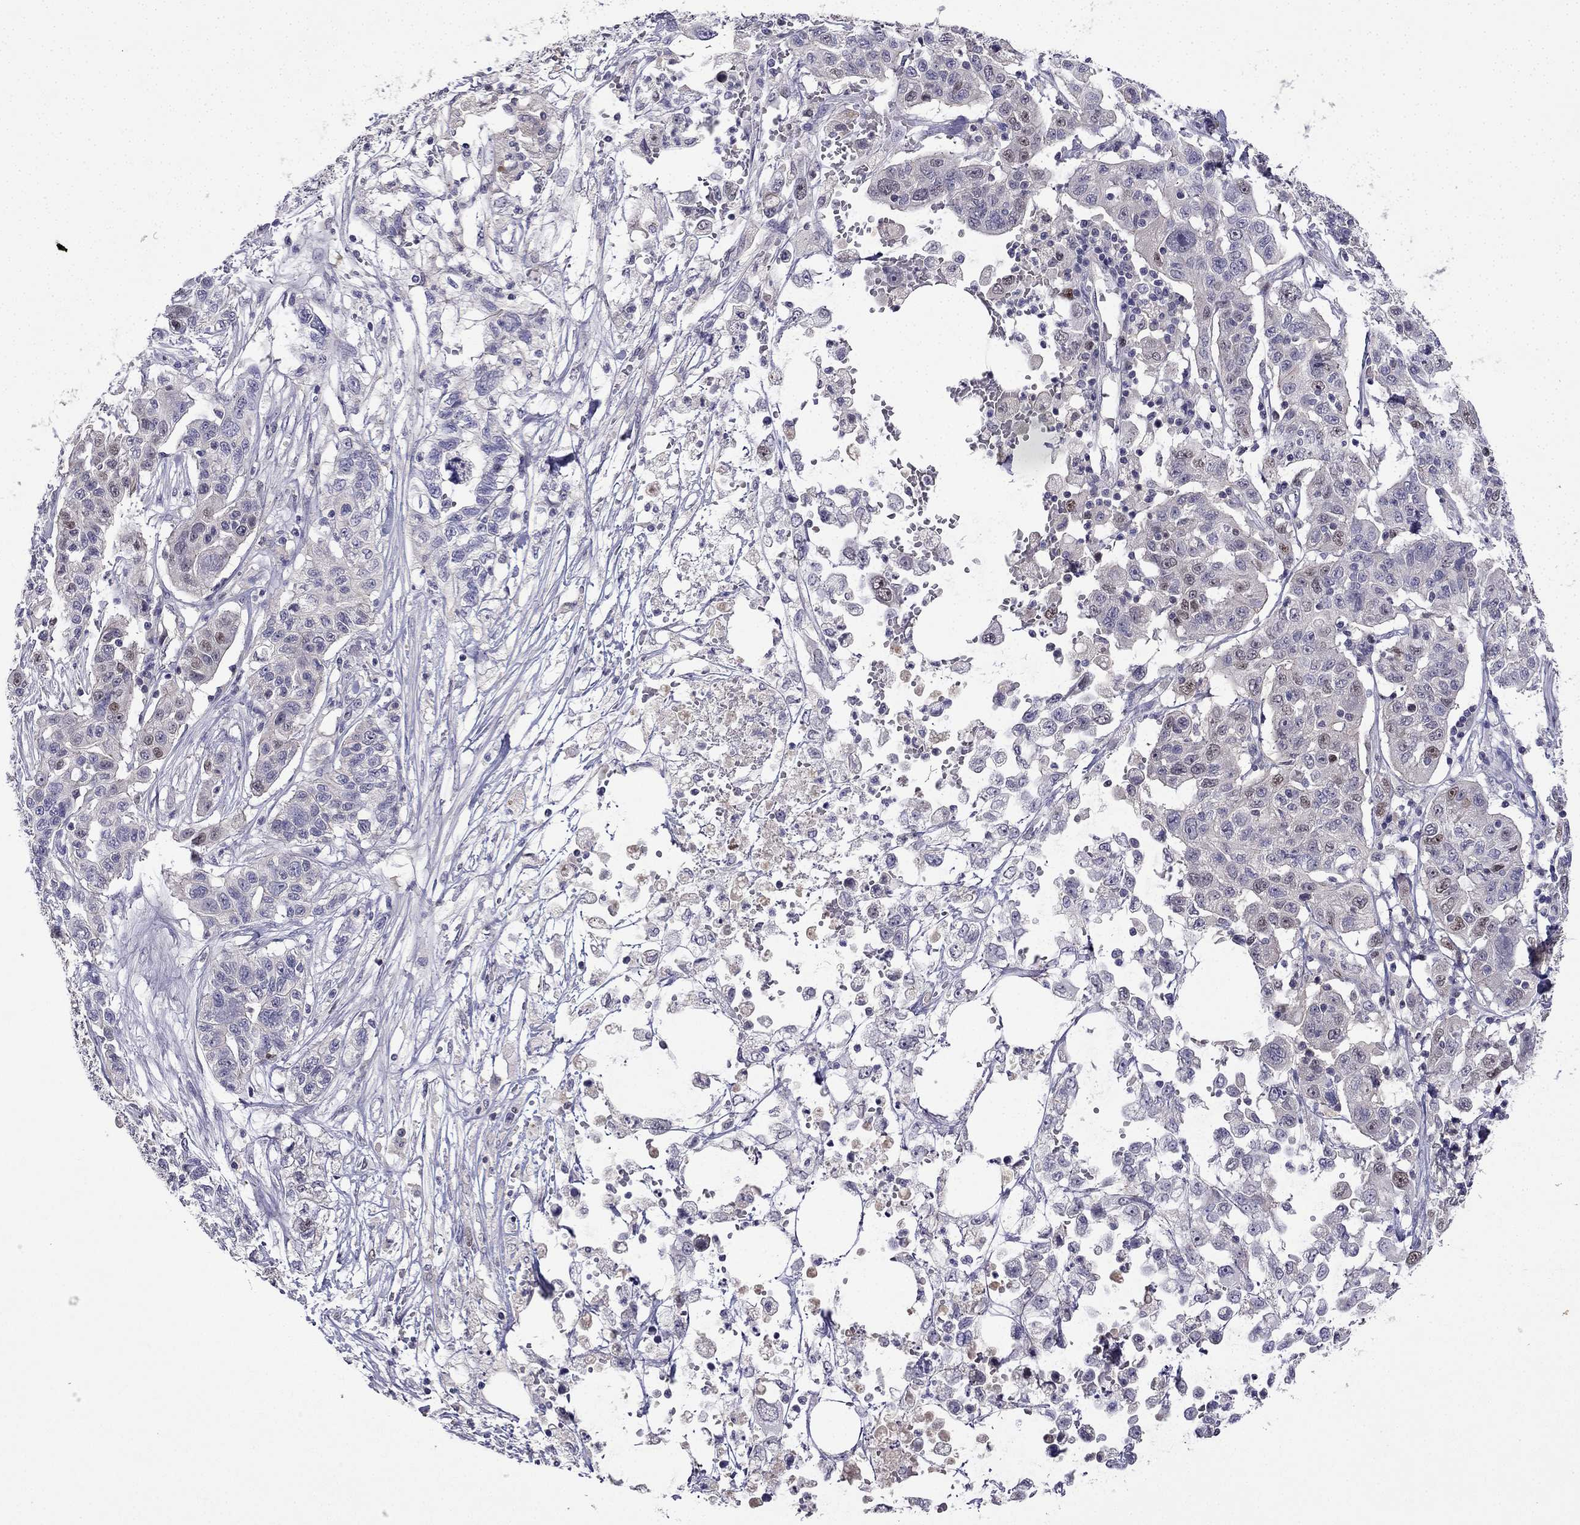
{"staining": {"intensity": "weak", "quantity": "<25%", "location": "nuclear"}, "tissue": "liver cancer", "cell_type": "Tumor cells", "image_type": "cancer", "snomed": [{"axis": "morphology", "description": "Adenocarcinoma, NOS"}, {"axis": "morphology", "description": "Cholangiocarcinoma"}, {"axis": "topography", "description": "Liver"}], "caption": "This is an immunohistochemistry histopathology image of human liver cancer. There is no positivity in tumor cells.", "gene": "UHRF1", "patient": {"sex": "male", "age": 64}}